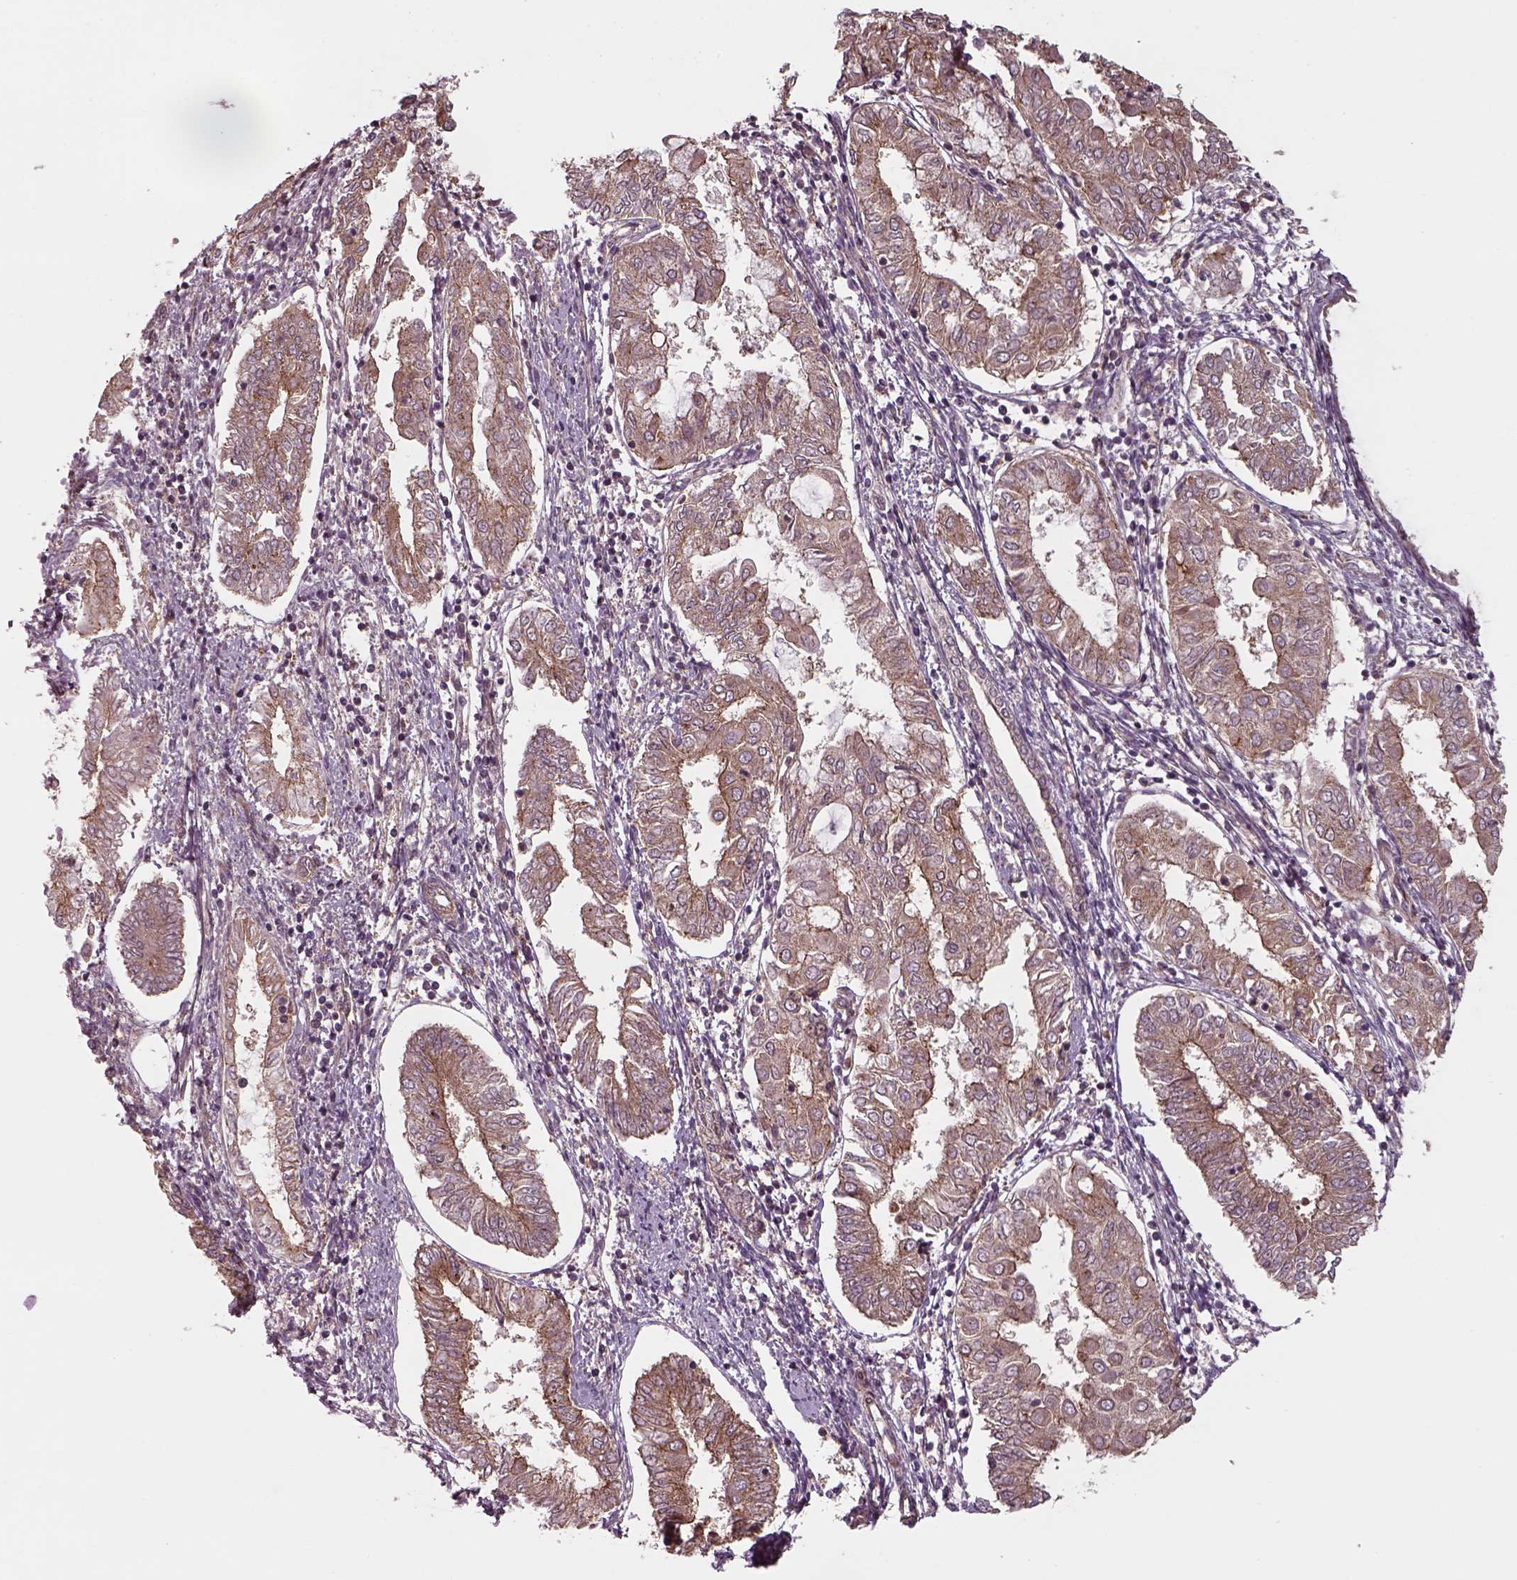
{"staining": {"intensity": "moderate", "quantity": ">75%", "location": "cytoplasmic/membranous"}, "tissue": "endometrial cancer", "cell_type": "Tumor cells", "image_type": "cancer", "snomed": [{"axis": "morphology", "description": "Adenocarcinoma, NOS"}, {"axis": "topography", "description": "Endometrium"}], "caption": "This is an image of immunohistochemistry staining of endometrial cancer (adenocarcinoma), which shows moderate staining in the cytoplasmic/membranous of tumor cells.", "gene": "CHMP3", "patient": {"sex": "female", "age": 68}}